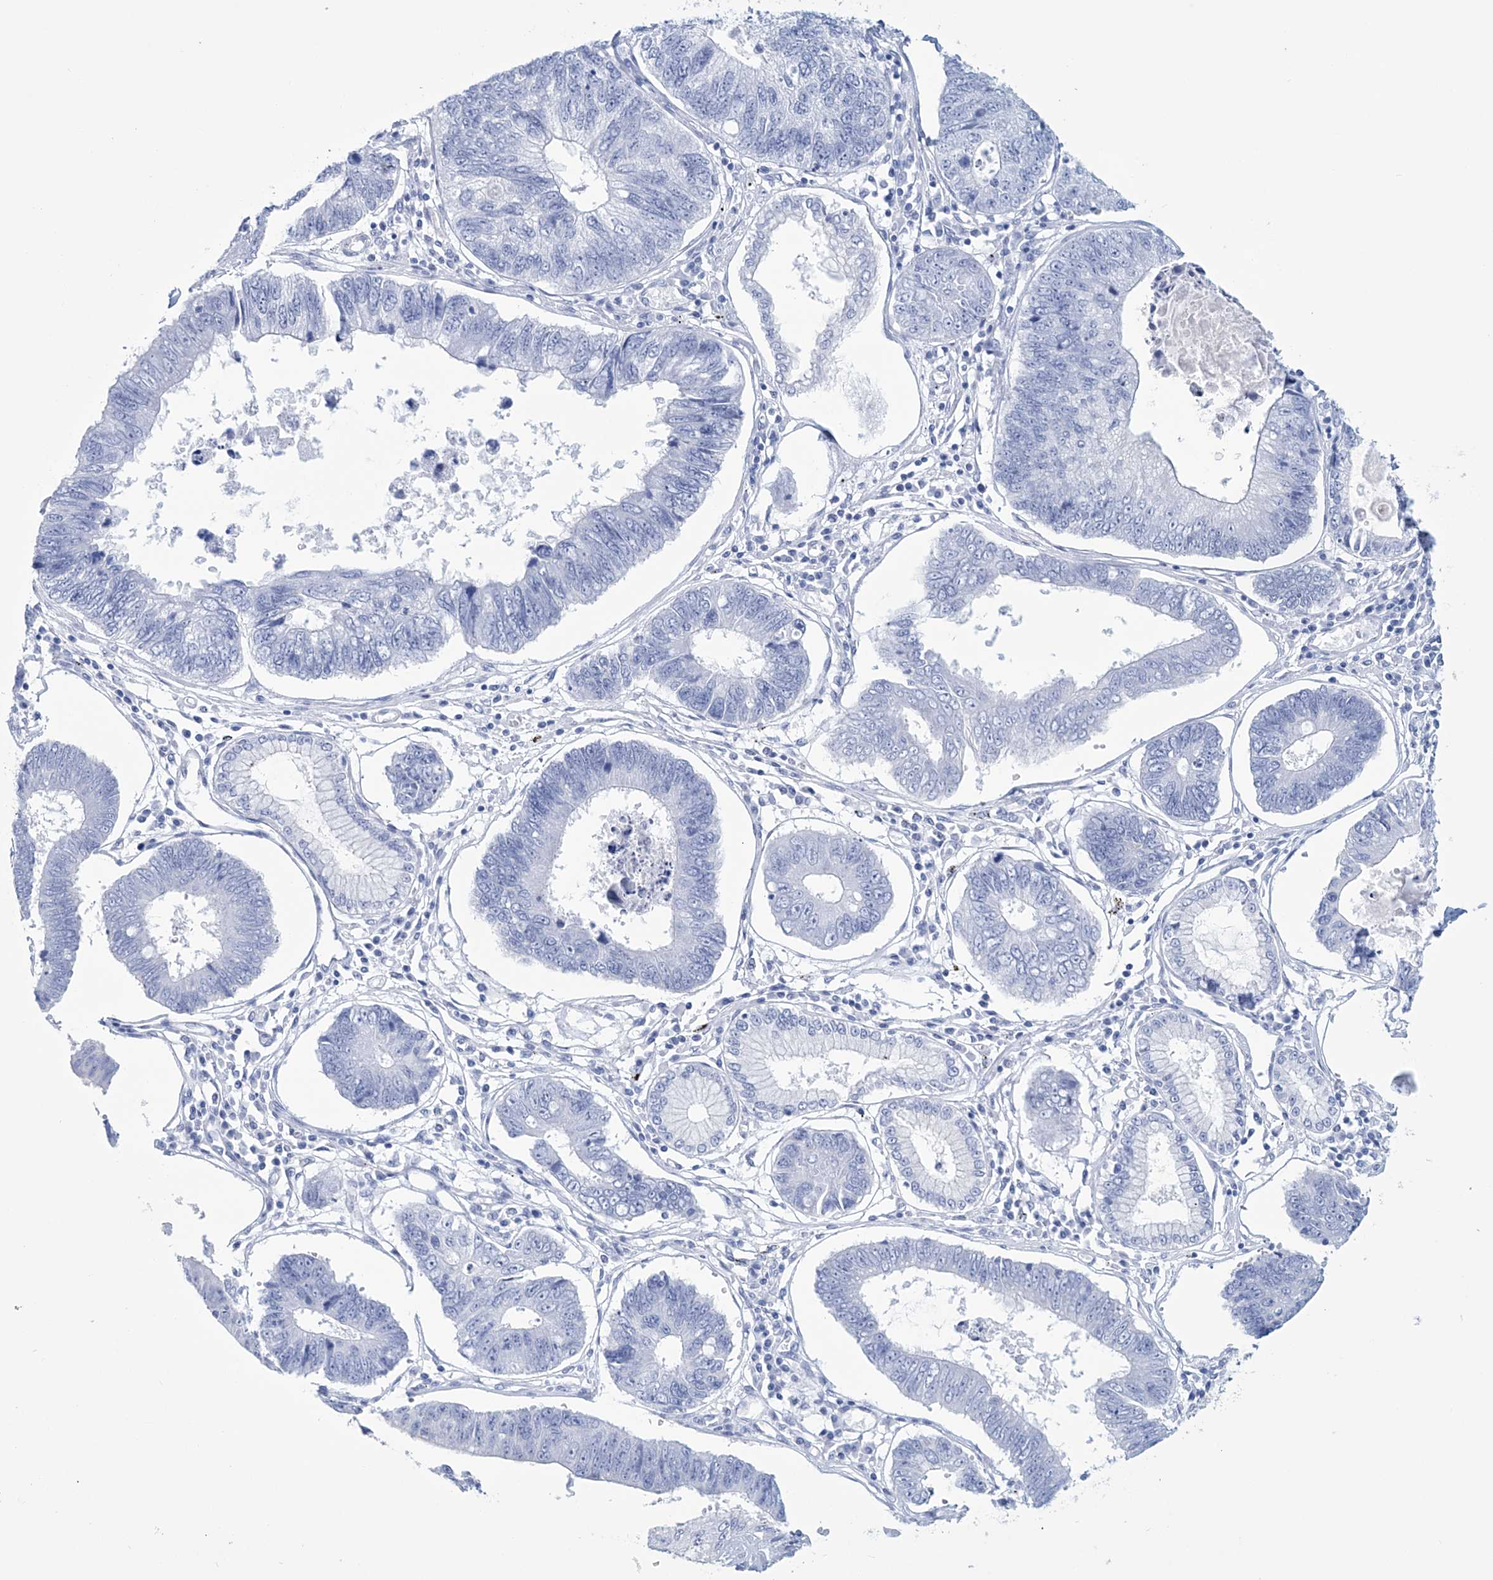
{"staining": {"intensity": "negative", "quantity": "none", "location": "none"}, "tissue": "stomach cancer", "cell_type": "Tumor cells", "image_type": "cancer", "snomed": [{"axis": "morphology", "description": "Adenocarcinoma, NOS"}, {"axis": "topography", "description": "Stomach"}], "caption": "DAB (3,3'-diaminobenzidine) immunohistochemical staining of human stomach cancer reveals no significant staining in tumor cells.", "gene": "DPCD", "patient": {"sex": "male", "age": 59}}